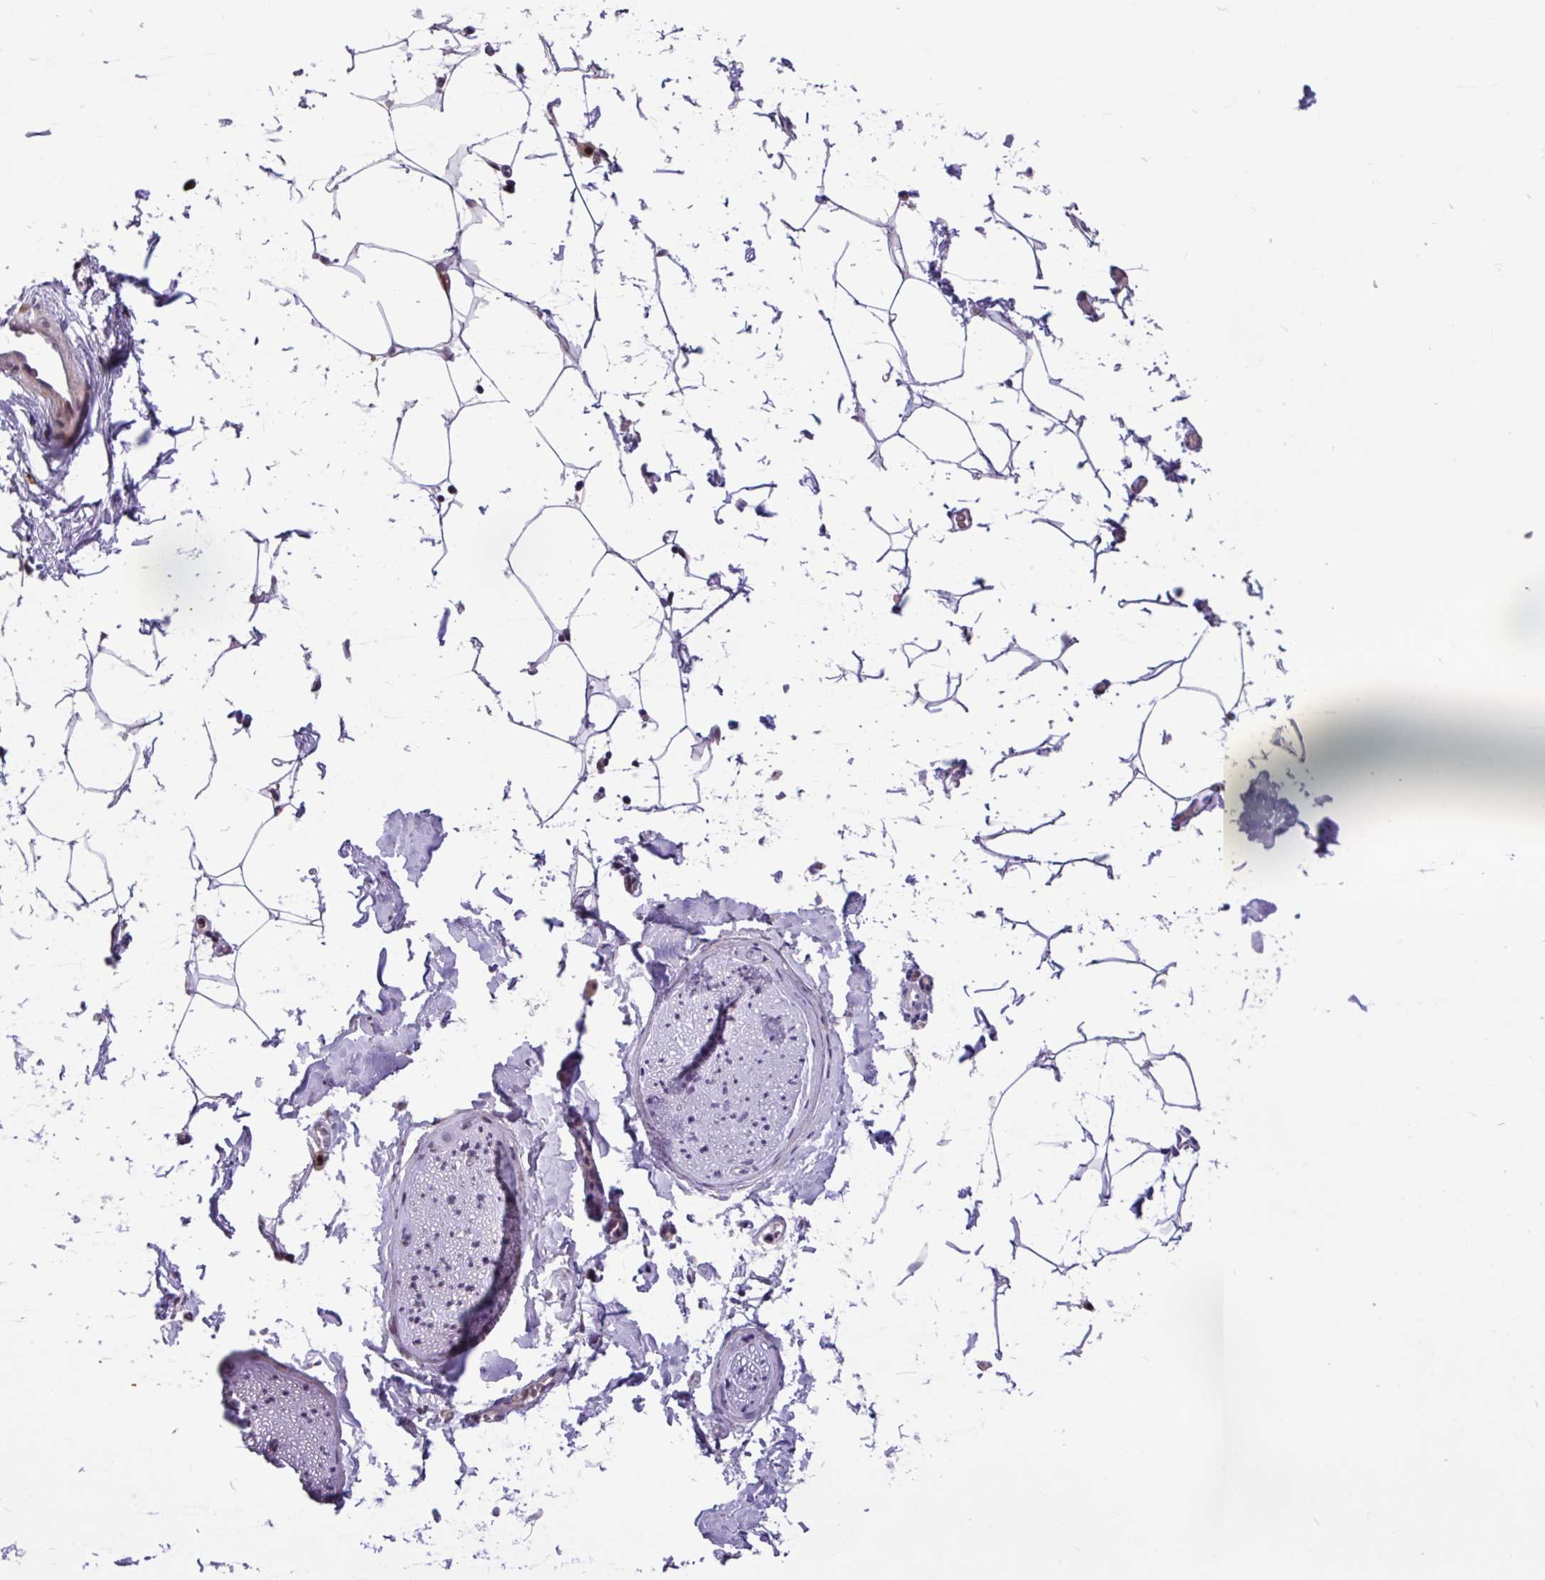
{"staining": {"intensity": "negative", "quantity": "none", "location": "none"}, "tissue": "adipose tissue", "cell_type": "Adipocytes", "image_type": "normal", "snomed": [{"axis": "morphology", "description": "Normal tissue, NOS"}, {"axis": "morphology", "description": "Adenocarcinoma, High grade"}, {"axis": "topography", "description": "Prostate"}, {"axis": "topography", "description": "Peripheral nerve tissue"}], "caption": "Protein analysis of benign adipose tissue reveals no significant expression in adipocytes.", "gene": "BRD3", "patient": {"sex": "male", "age": 68}}